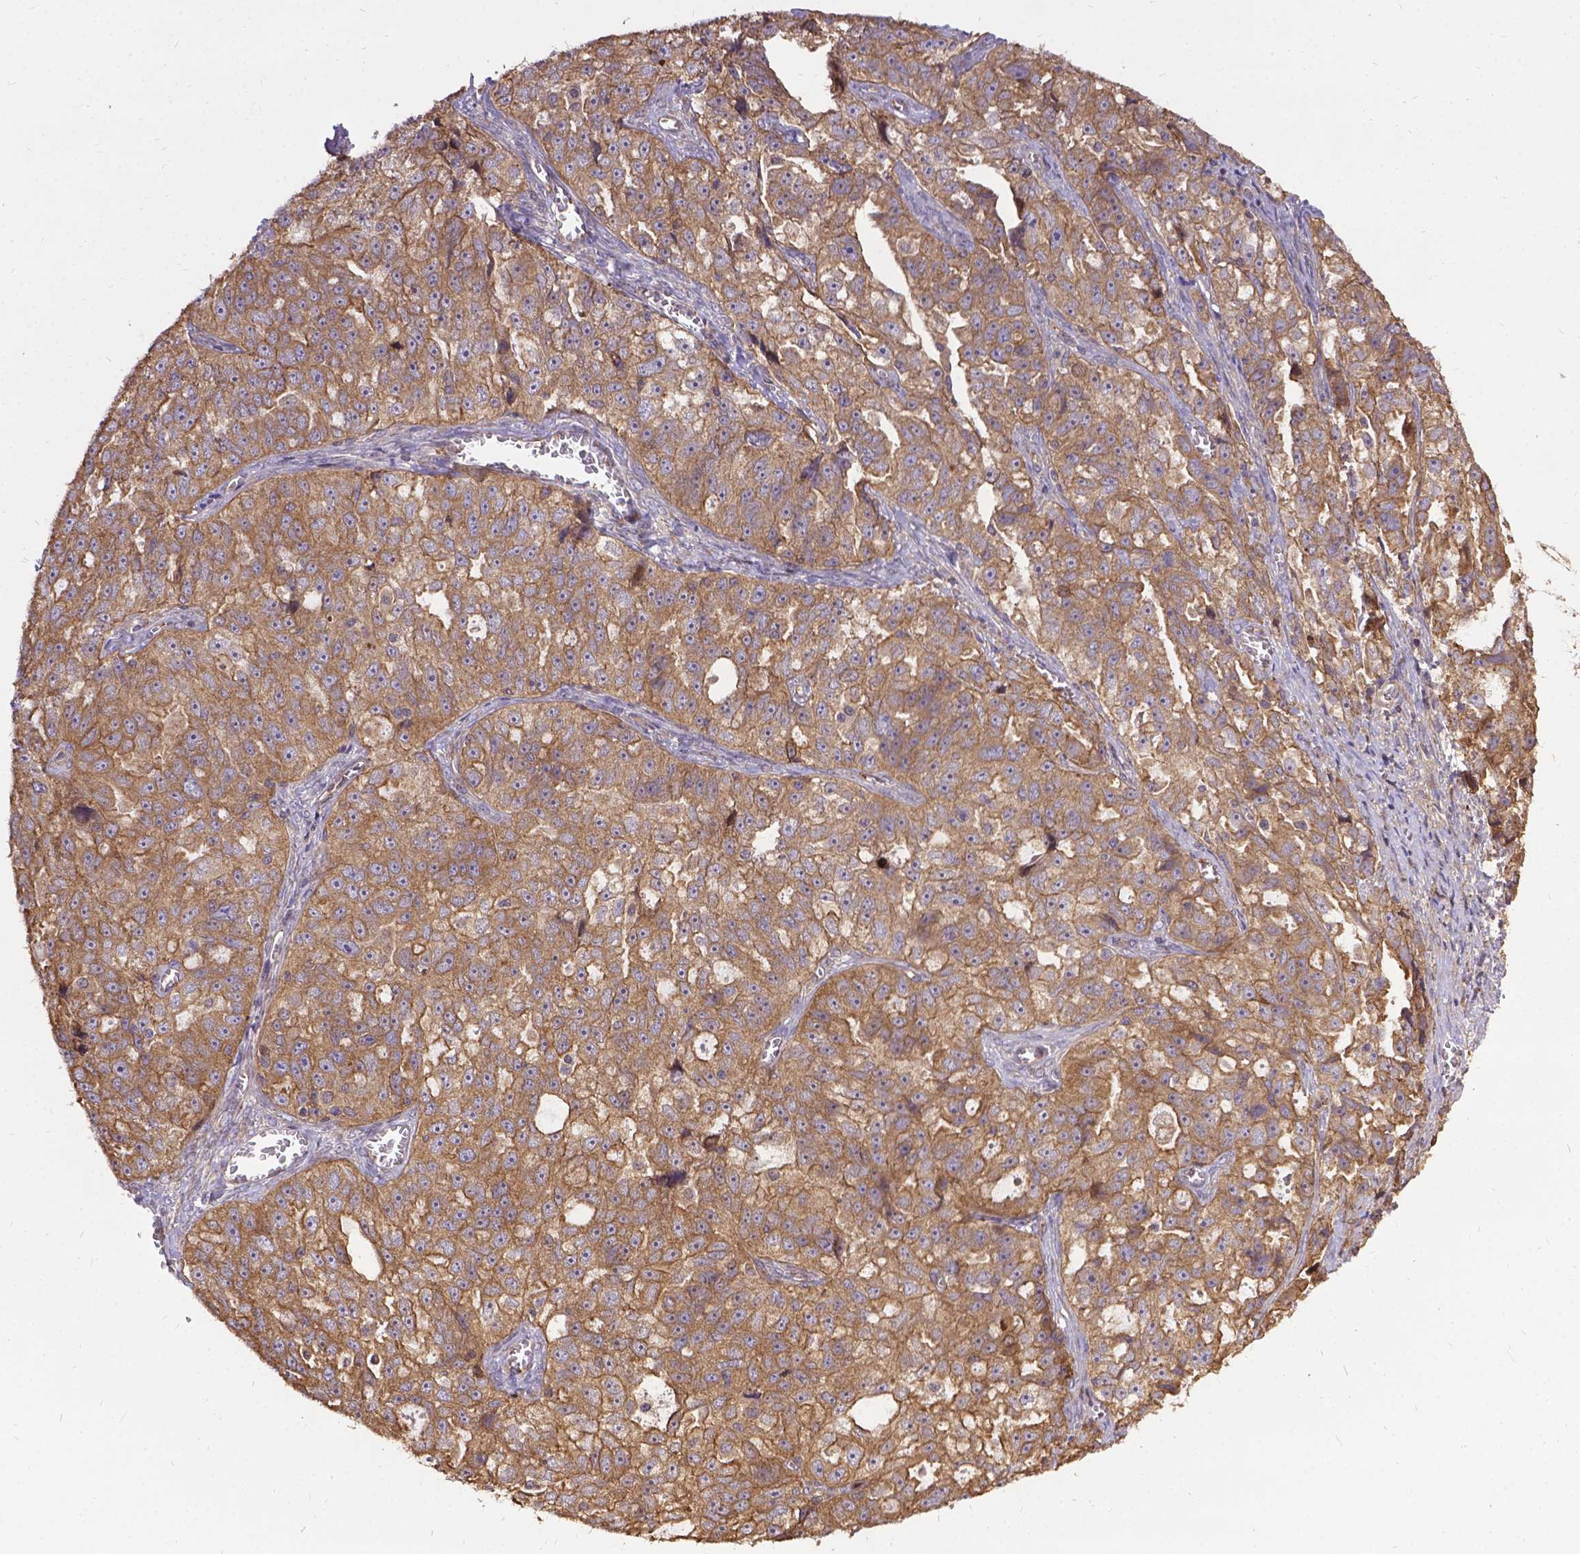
{"staining": {"intensity": "weak", "quantity": ">75%", "location": "cytoplasmic/membranous"}, "tissue": "ovarian cancer", "cell_type": "Tumor cells", "image_type": "cancer", "snomed": [{"axis": "morphology", "description": "Cystadenocarcinoma, serous, NOS"}, {"axis": "topography", "description": "Ovary"}], "caption": "A histopathology image of human serous cystadenocarcinoma (ovarian) stained for a protein shows weak cytoplasmic/membranous brown staining in tumor cells. (Stains: DAB (3,3'-diaminobenzidine) in brown, nuclei in blue, Microscopy: brightfield microscopy at high magnification).", "gene": "DENND6A", "patient": {"sex": "female", "age": 51}}